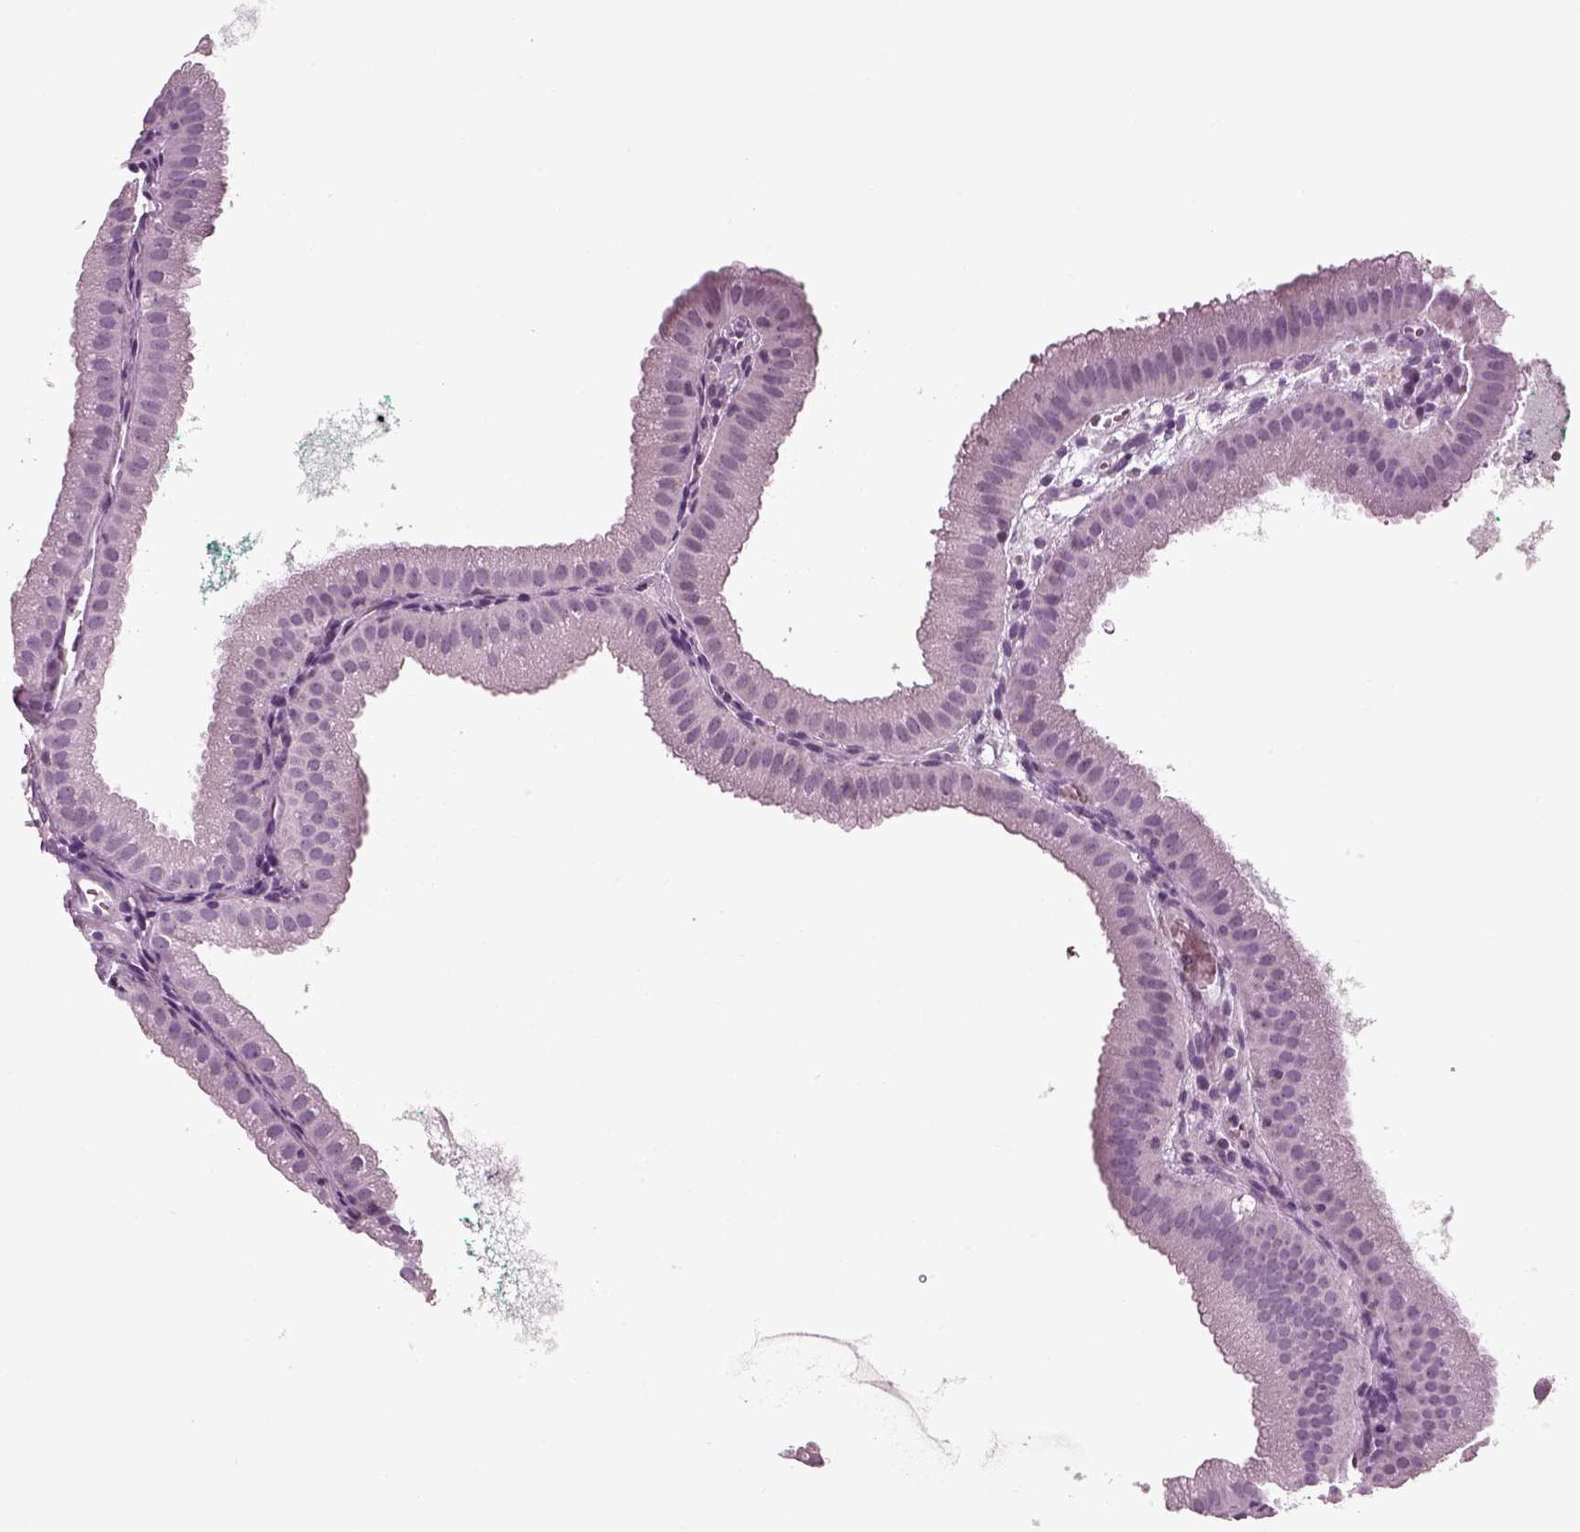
{"staining": {"intensity": "negative", "quantity": "none", "location": "none"}, "tissue": "gallbladder", "cell_type": "Glandular cells", "image_type": "normal", "snomed": [{"axis": "morphology", "description": "Normal tissue, NOS"}, {"axis": "topography", "description": "Gallbladder"}], "caption": "IHC histopathology image of benign gallbladder: gallbladder stained with DAB (3,3'-diaminobenzidine) shows no significant protein expression in glandular cells.", "gene": "DEFB118", "patient": {"sex": "male", "age": 67}}